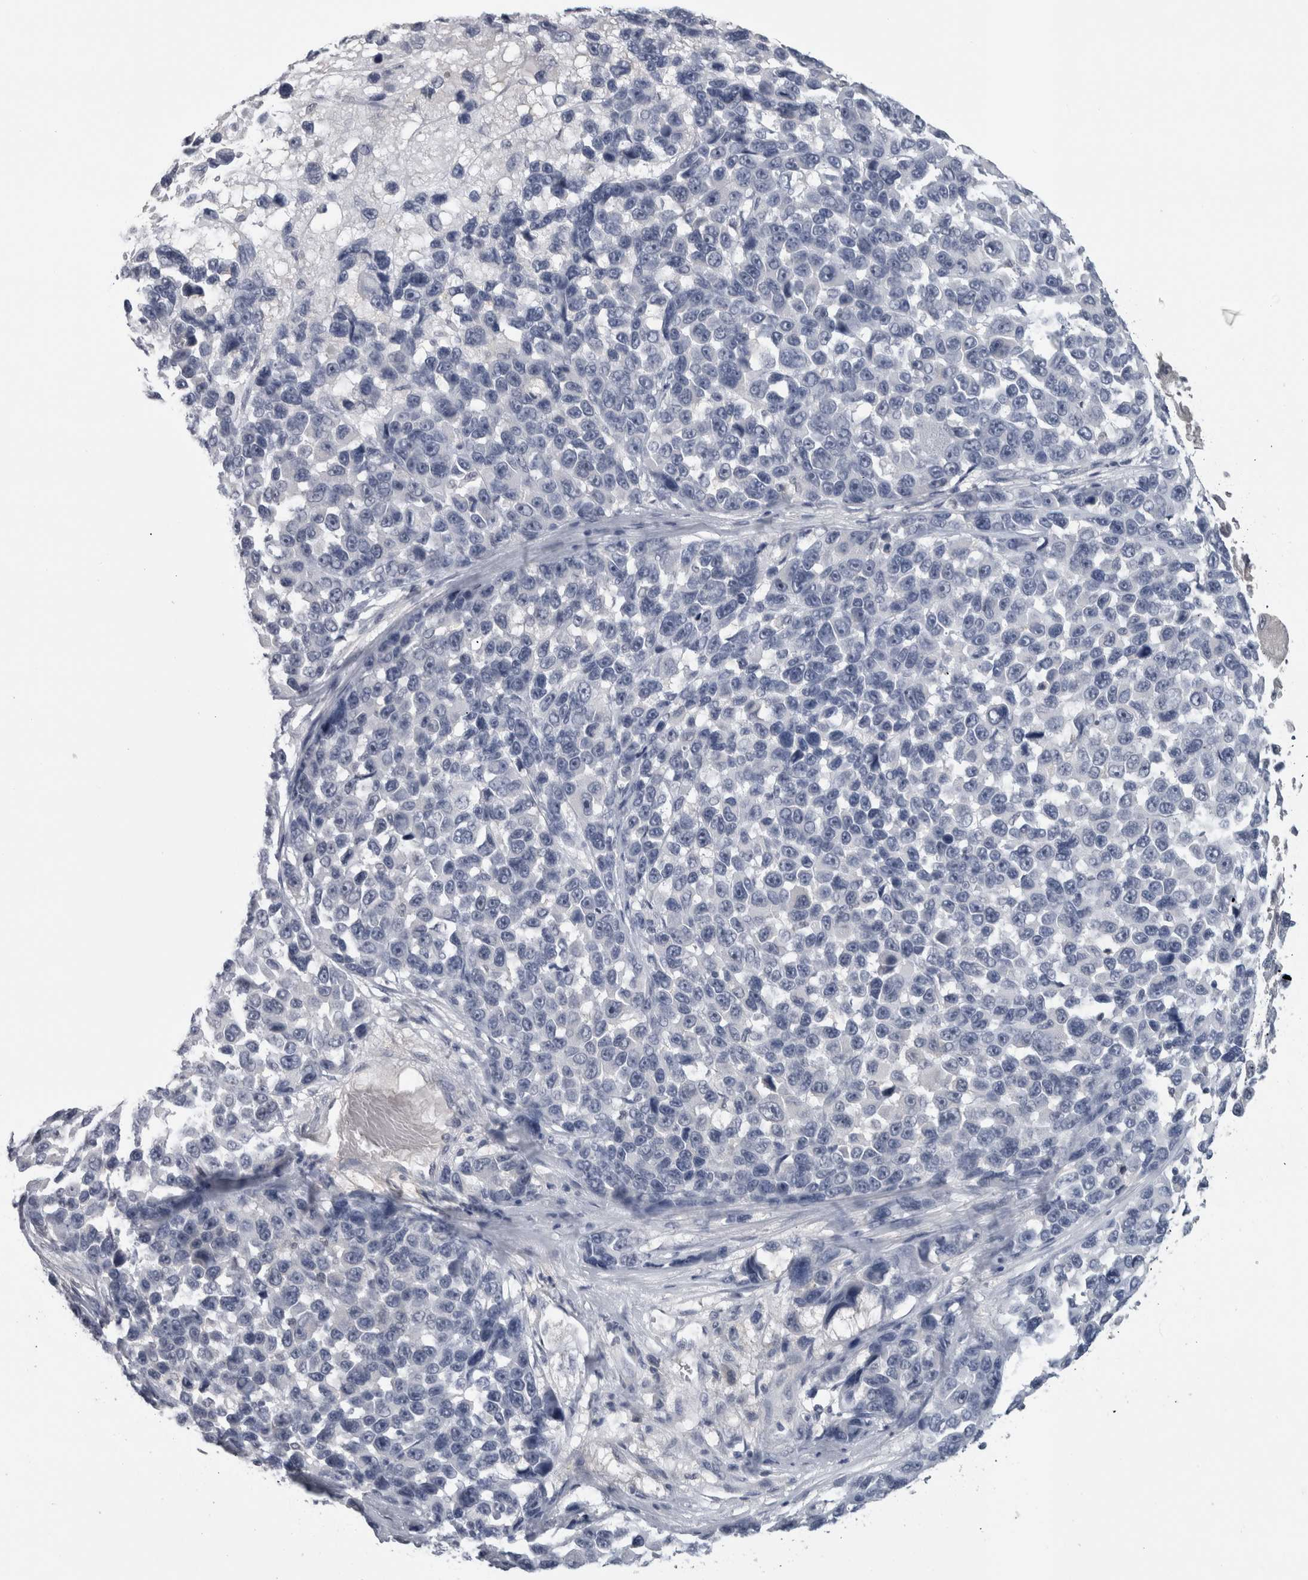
{"staining": {"intensity": "negative", "quantity": "none", "location": "none"}, "tissue": "melanoma", "cell_type": "Tumor cells", "image_type": "cancer", "snomed": [{"axis": "morphology", "description": "Malignant melanoma, NOS"}, {"axis": "topography", "description": "Skin"}], "caption": "A high-resolution micrograph shows immunohistochemistry staining of malignant melanoma, which demonstrates no significant positivity in tumor cells.", "gene": "NAPRT", "patient": {"sex": "male", "age": 53}}